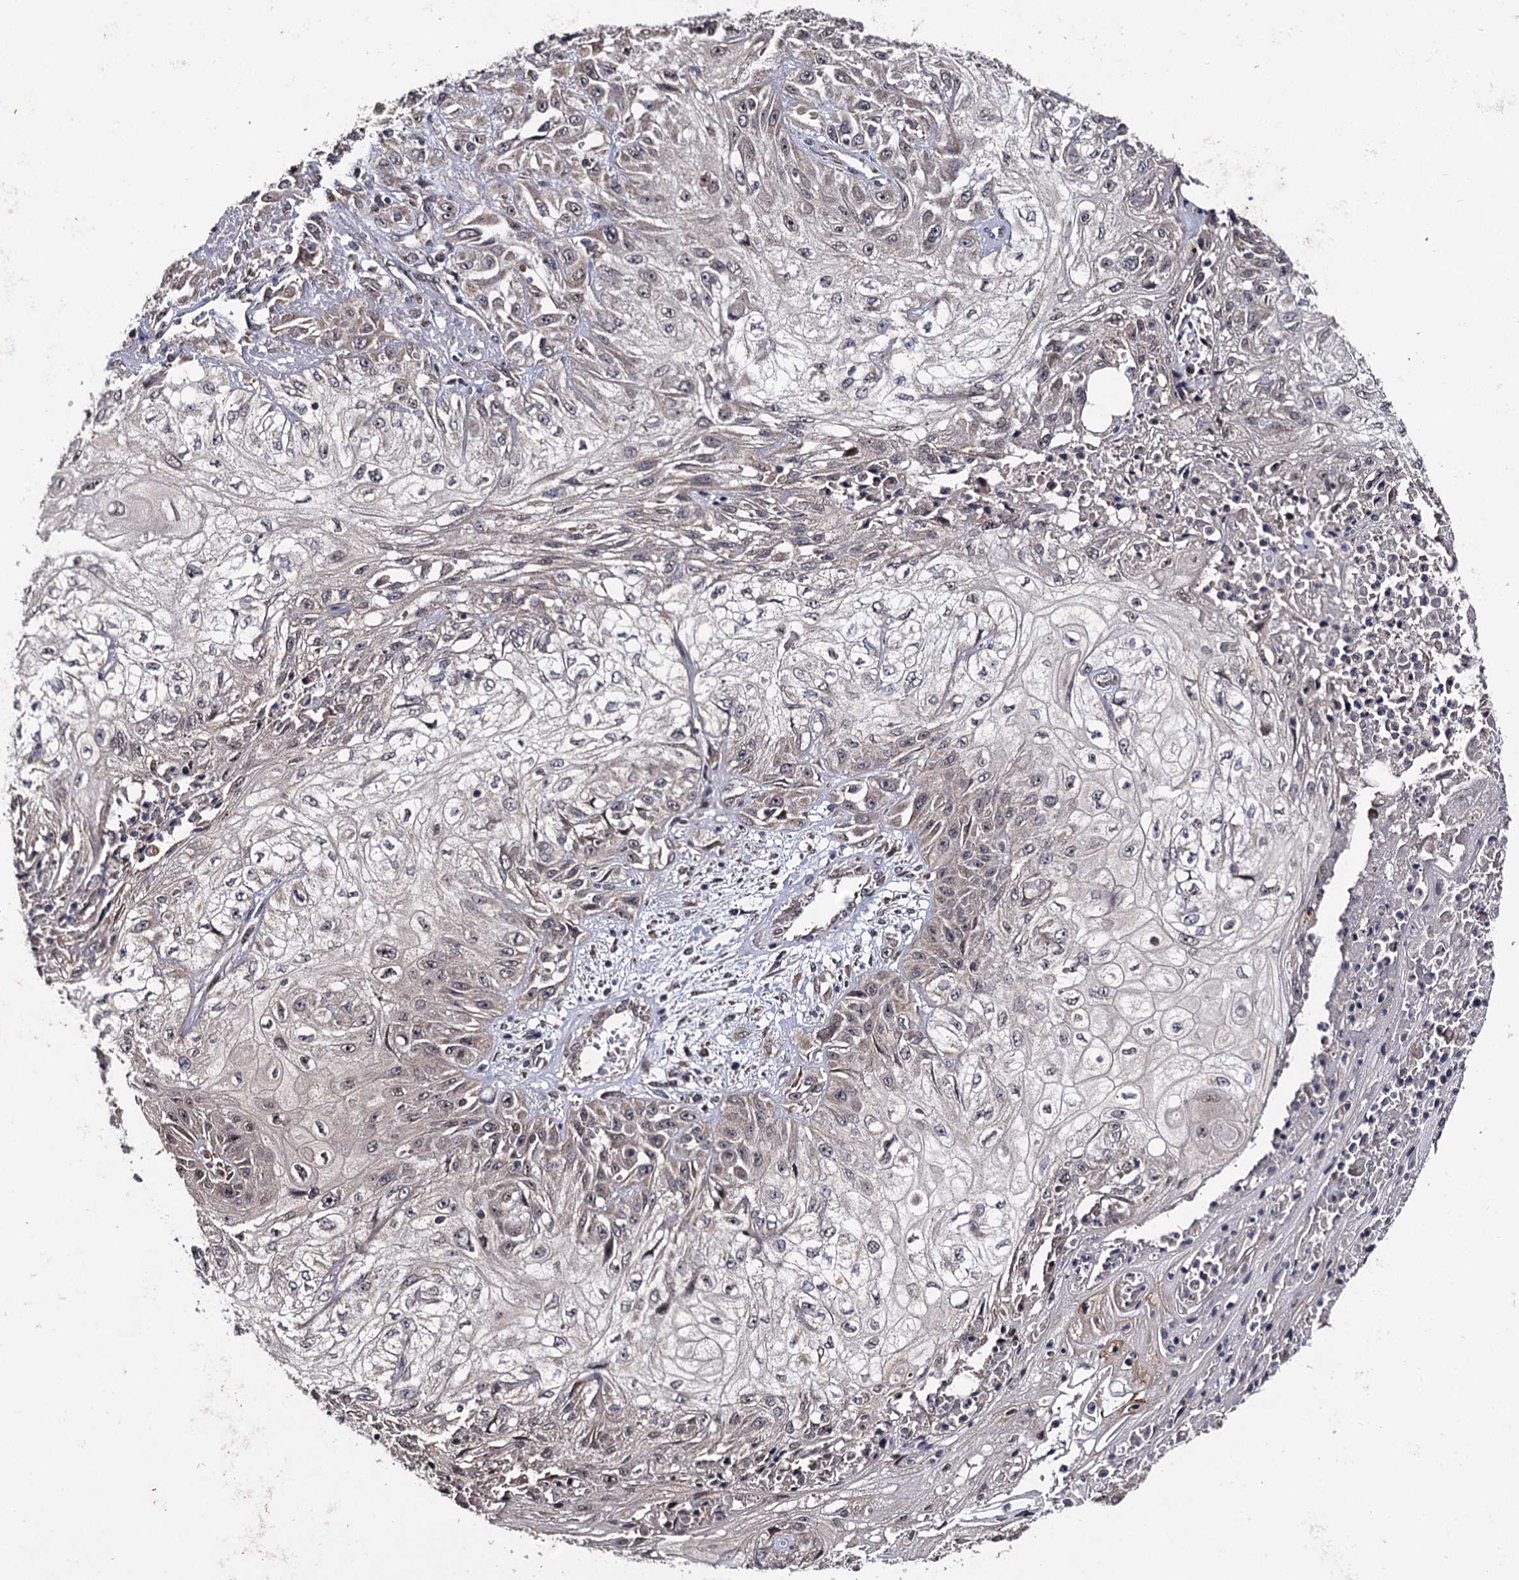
{"staining": {"intensity": "weak", "quantity": "<25%", "location": "nuclear"}, "tissue": "skin cancer", "cell_type": "Tumor cells", "image_type": "cancer", "snomed": [{"axis": "morphology", "description": "Squamous cell carcinoma, NOS"}, {"axis": "morphology", "description": "Squamous cell carcinoma, metastatic, NOS"}, {"axis": "topography", "description": "Skin"}, {"axis": "topography", "description": "Lymph node"}], "caption": "Skin cancer (squamous cell carcinoma) was stained to show a protein in brown. There is no significant expression in tumor cells.", "gene": "LRRC63", "patient": {"sex": "male", "age": 75}}